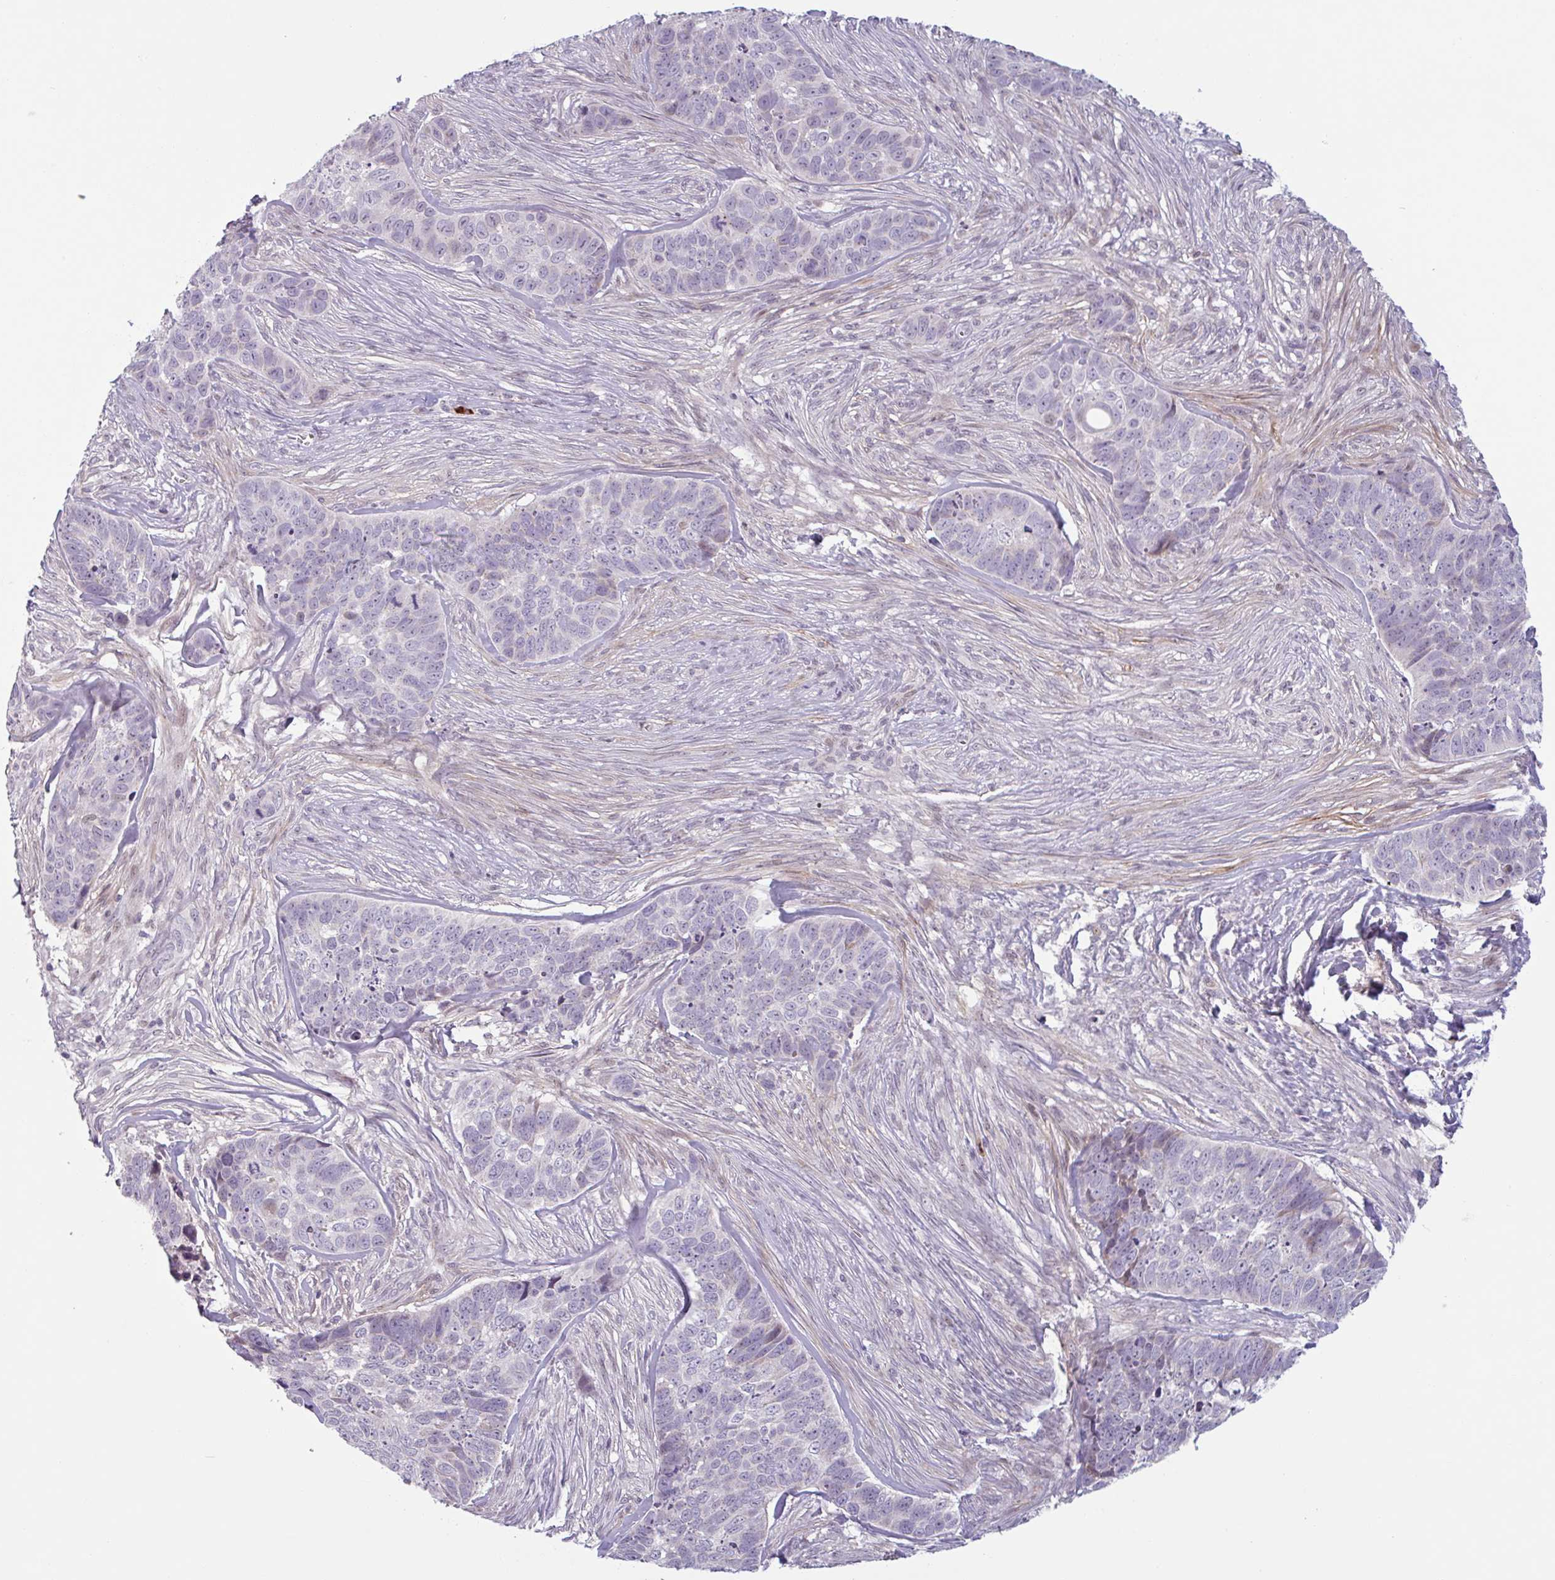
{"staining": {"intensity": "negative", "quantity": "none", "location": "none"}, "tissue": "skin cancer", "cell_type": "Tumor cells", "image_type": "cancer", "snomed": [{"axis": "morphology", "description": "Basal cell carcinoma"}, {"axis": "topography", "description": "Skin"}], "caption": "The histopathology image demonstrates no staining of tumor cells in basal cell carcinoma (skin).", "gene": "TMEM119", "patient": {"sex": "female", "age": 82}}